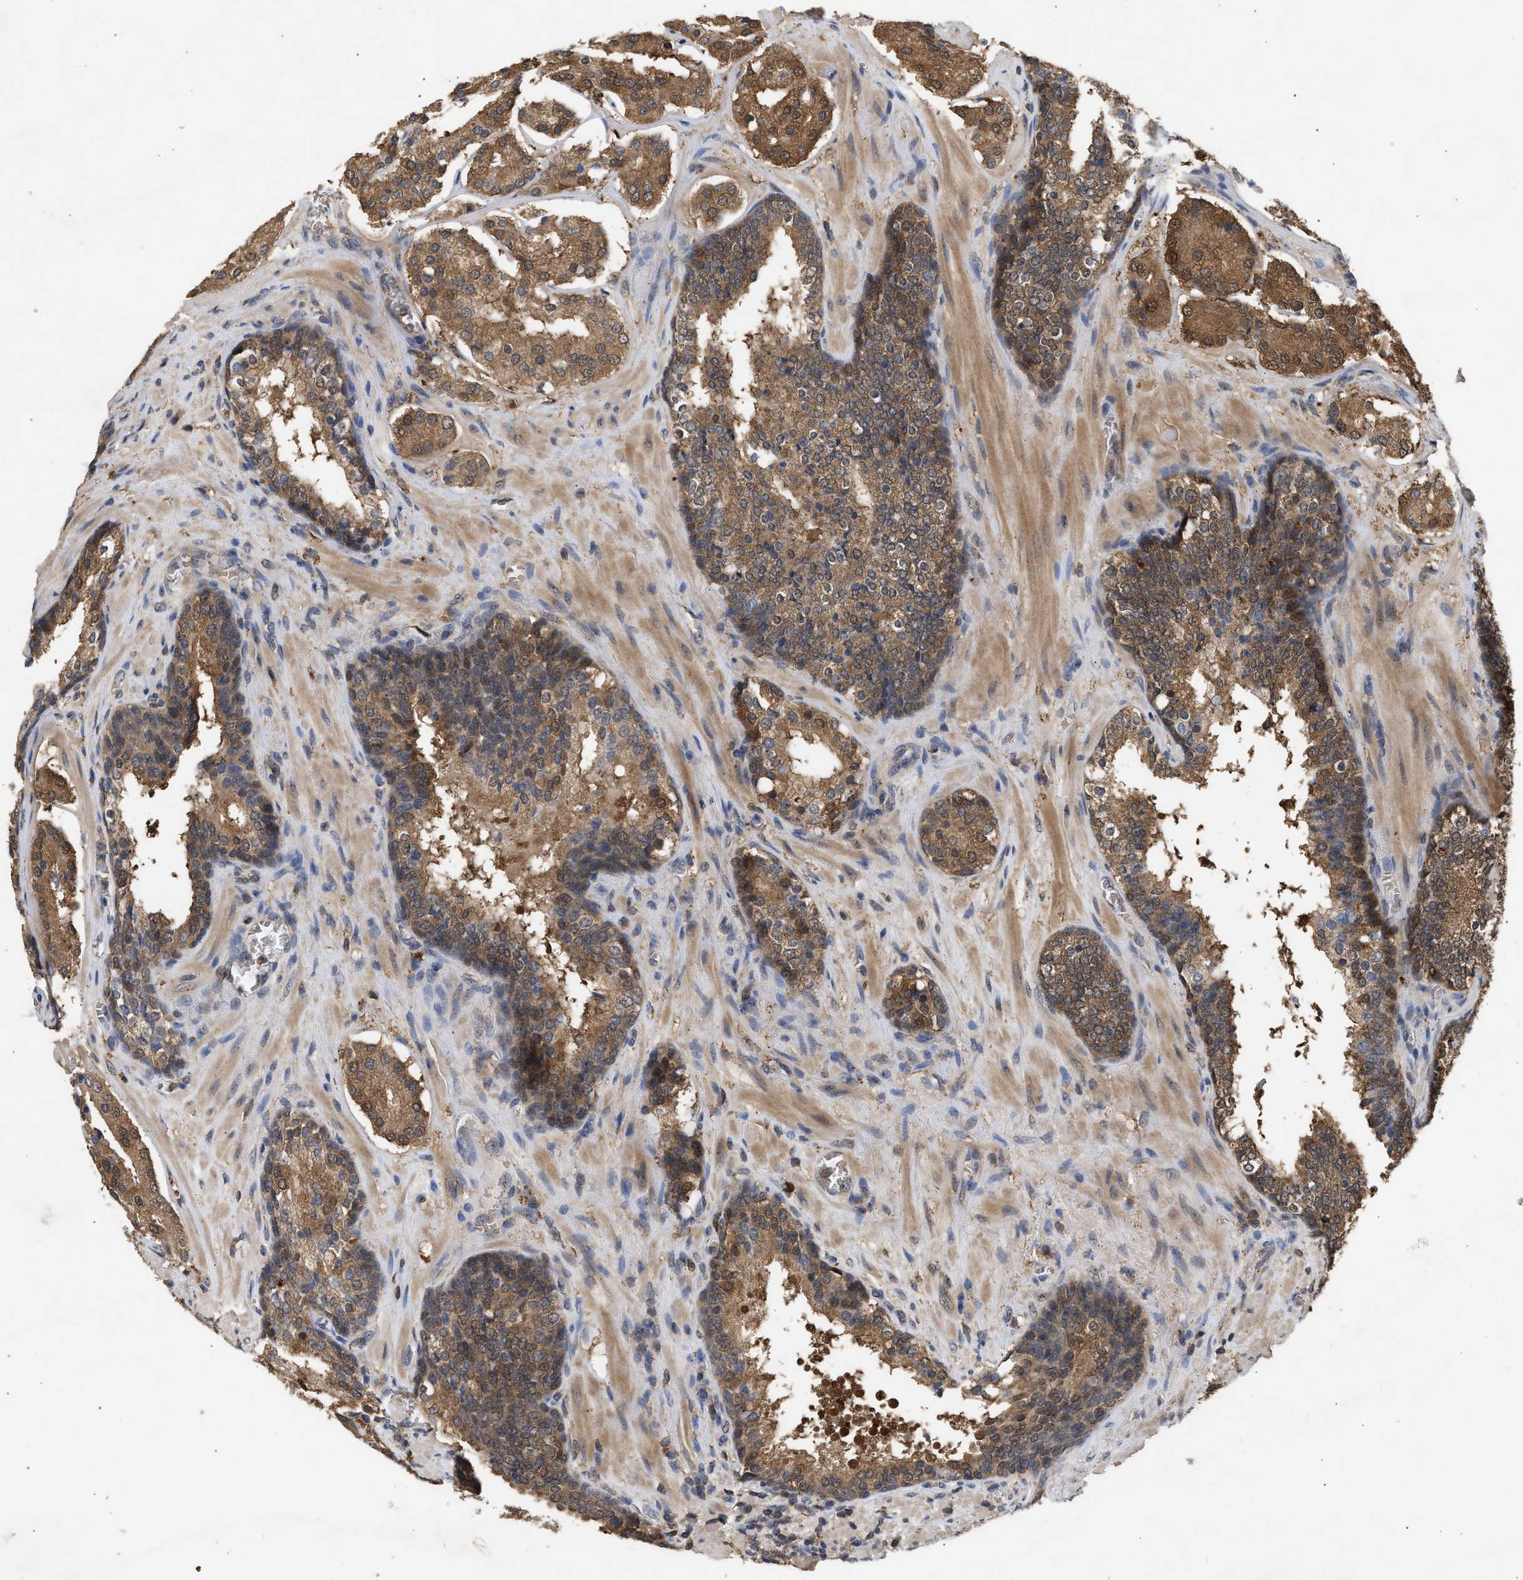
{"staining": {"intensity": "moderate", "quantity": ">75%", "location": "cytoplasmic/membranous,nuclear"}, "tissue": "prostate cancer", "cell_type": "Tumor cells", "image_type": "cancer", "snomed": [{"axis": "morphology", "description": "Adenocarcinoma, High grade"}, {"axis": "topography", "description": "Prostate"}], "caption": "Prostate cancer (adenocarcinoma (high-grade)) stained with immunohistochemistry (IHC) shows moderate cytoplasmic/membranous and nuclear positivity in about >75% of tumor cells. The staining was performed using DAB (3,3'-diaminobenzidine) to visualize the protein expression in brown, while the nuclei were stained in blue with hematoxylin (Magnification: 20x).", "gene": "FITM1", "patient": {"sex": "male", "age": 60}}